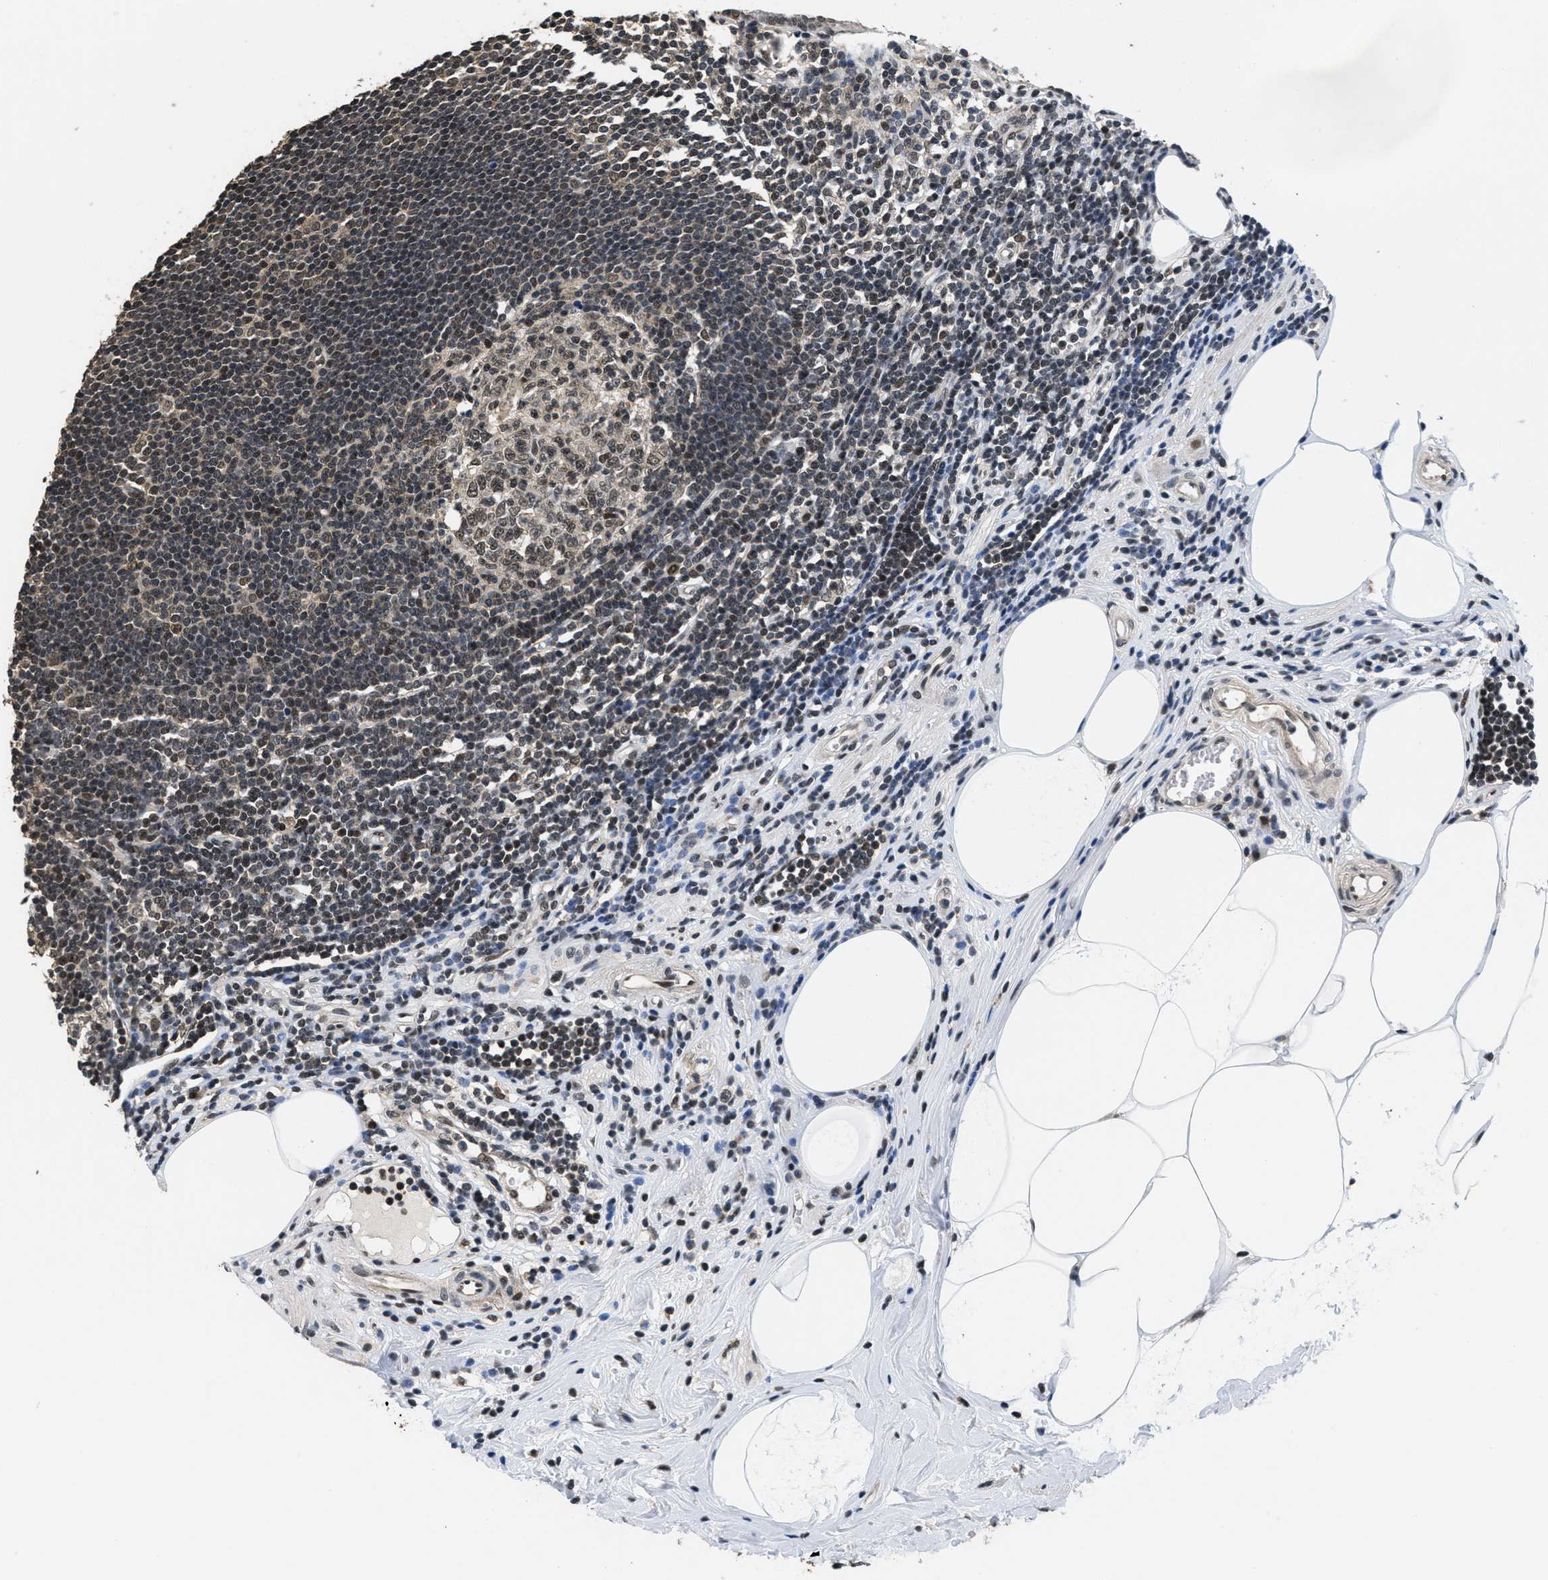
{"staining": {"intensity": "weak", "quantity": "25%-75%", "location": "nuclear"}, "tissue": "appendix", "cell_type": "Glandular cells", "image_type": "normal", "snomed": [{"axis": "morphology", "description": "Normal tissue, NOS"}, {"axis": "topography", "description": "Appendix"}], "caption": "Appendix stained with a protein marker reveals weak staining in glandular cells.", "gene": "CUL4B", "patient": {"sex": "female", "age": 50}}